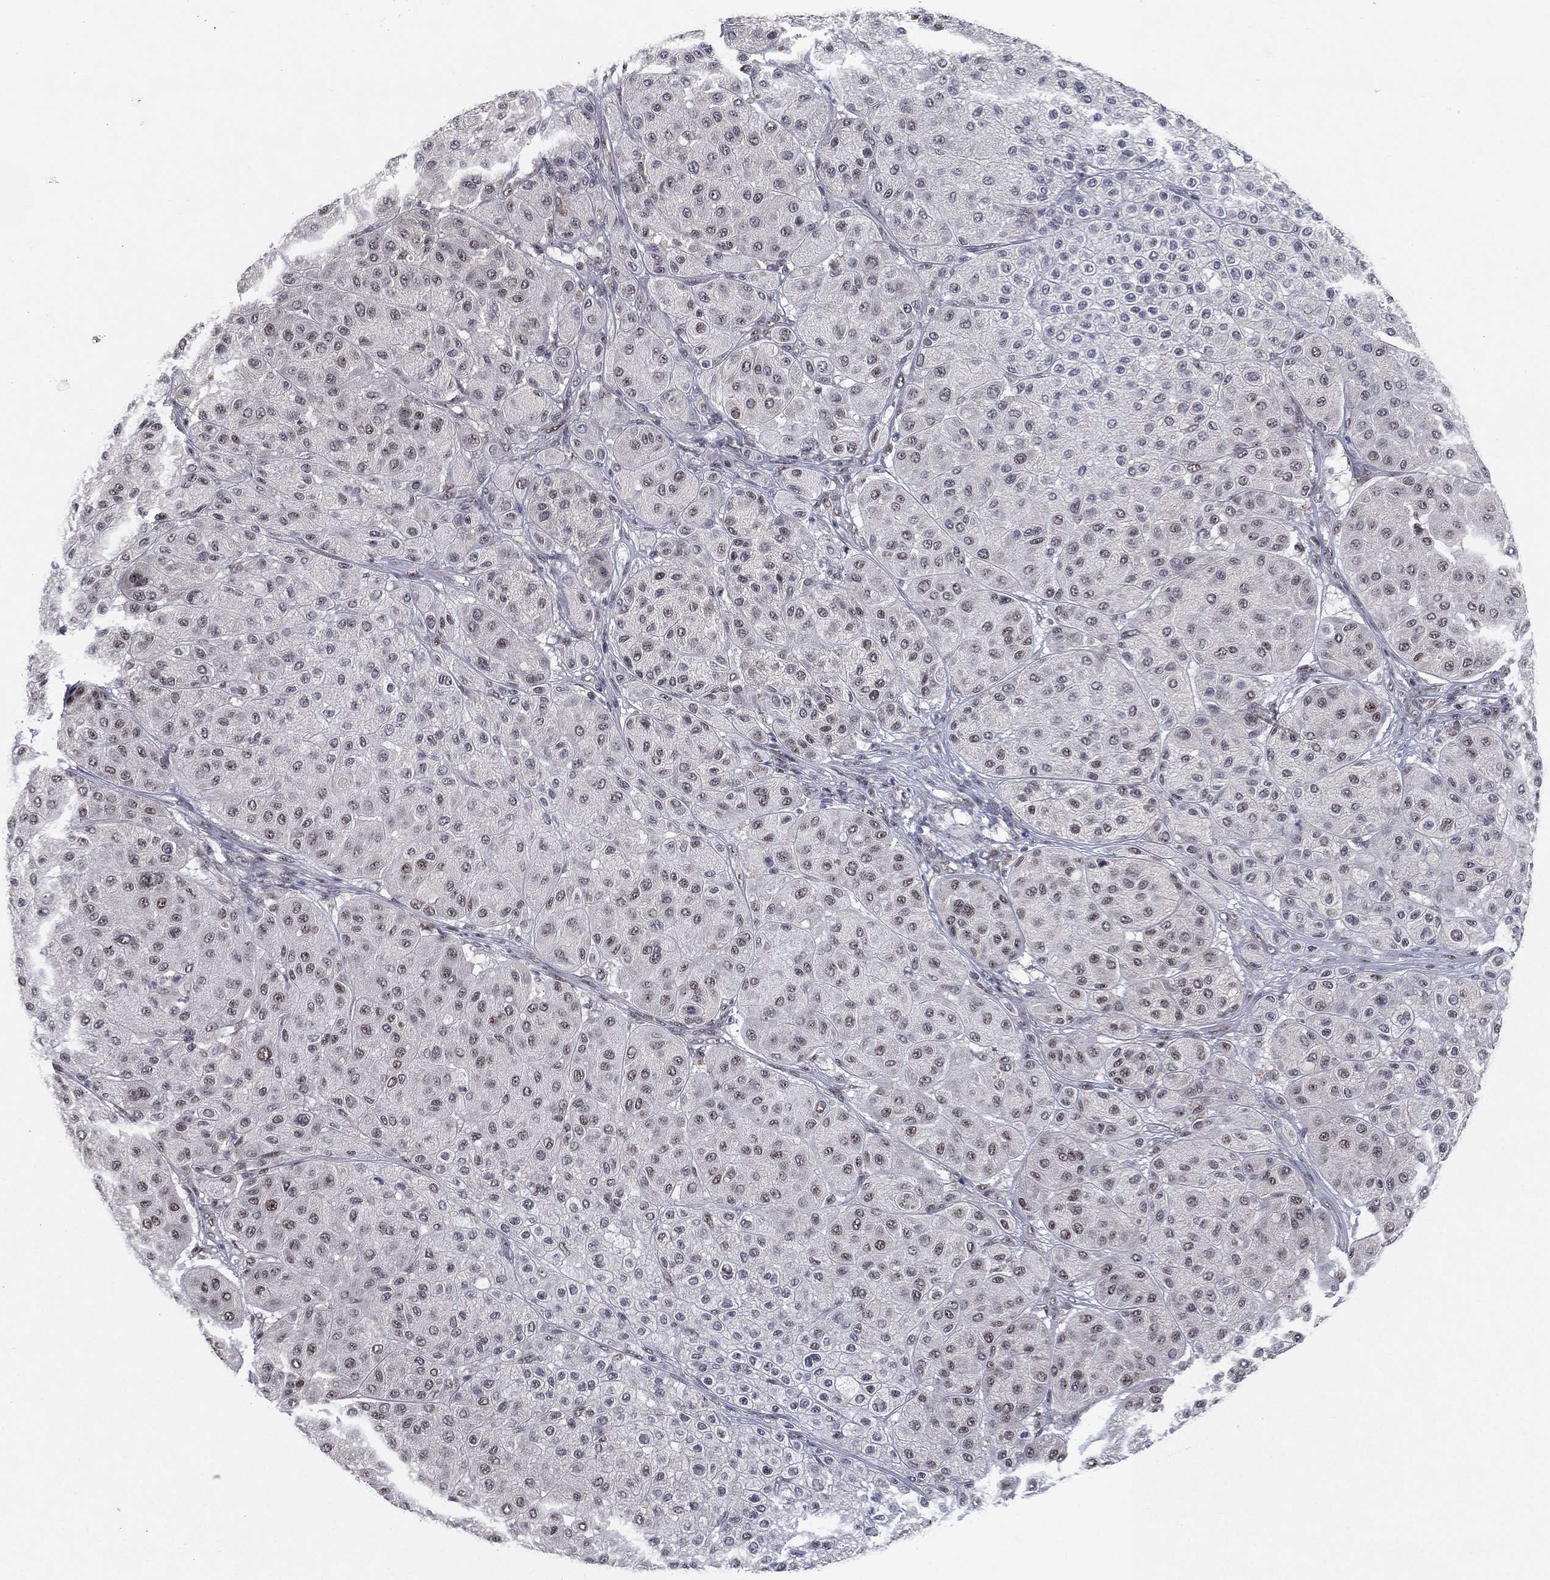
{"staining": {"intensity": "negative", "quantity": "none", "location": "none"}, "tissue": "melanoma", "cell_type": "Tumor cells", "image_type": "cancer", "snomed": [{"axis": "morphology", "description": "Malignant melanoma, Metastatic site"}, {"axis": "topography", "description": "Smooth muscle"}], "caption": "The histopathology image reveals no staining of tumor cells in malignant melanoma (metastatic site). (DAB IHC visualized using brightfield microscopy, high magnification).", "gene": "DGCR8", "patient": {"sex": "male", "age": 41}}